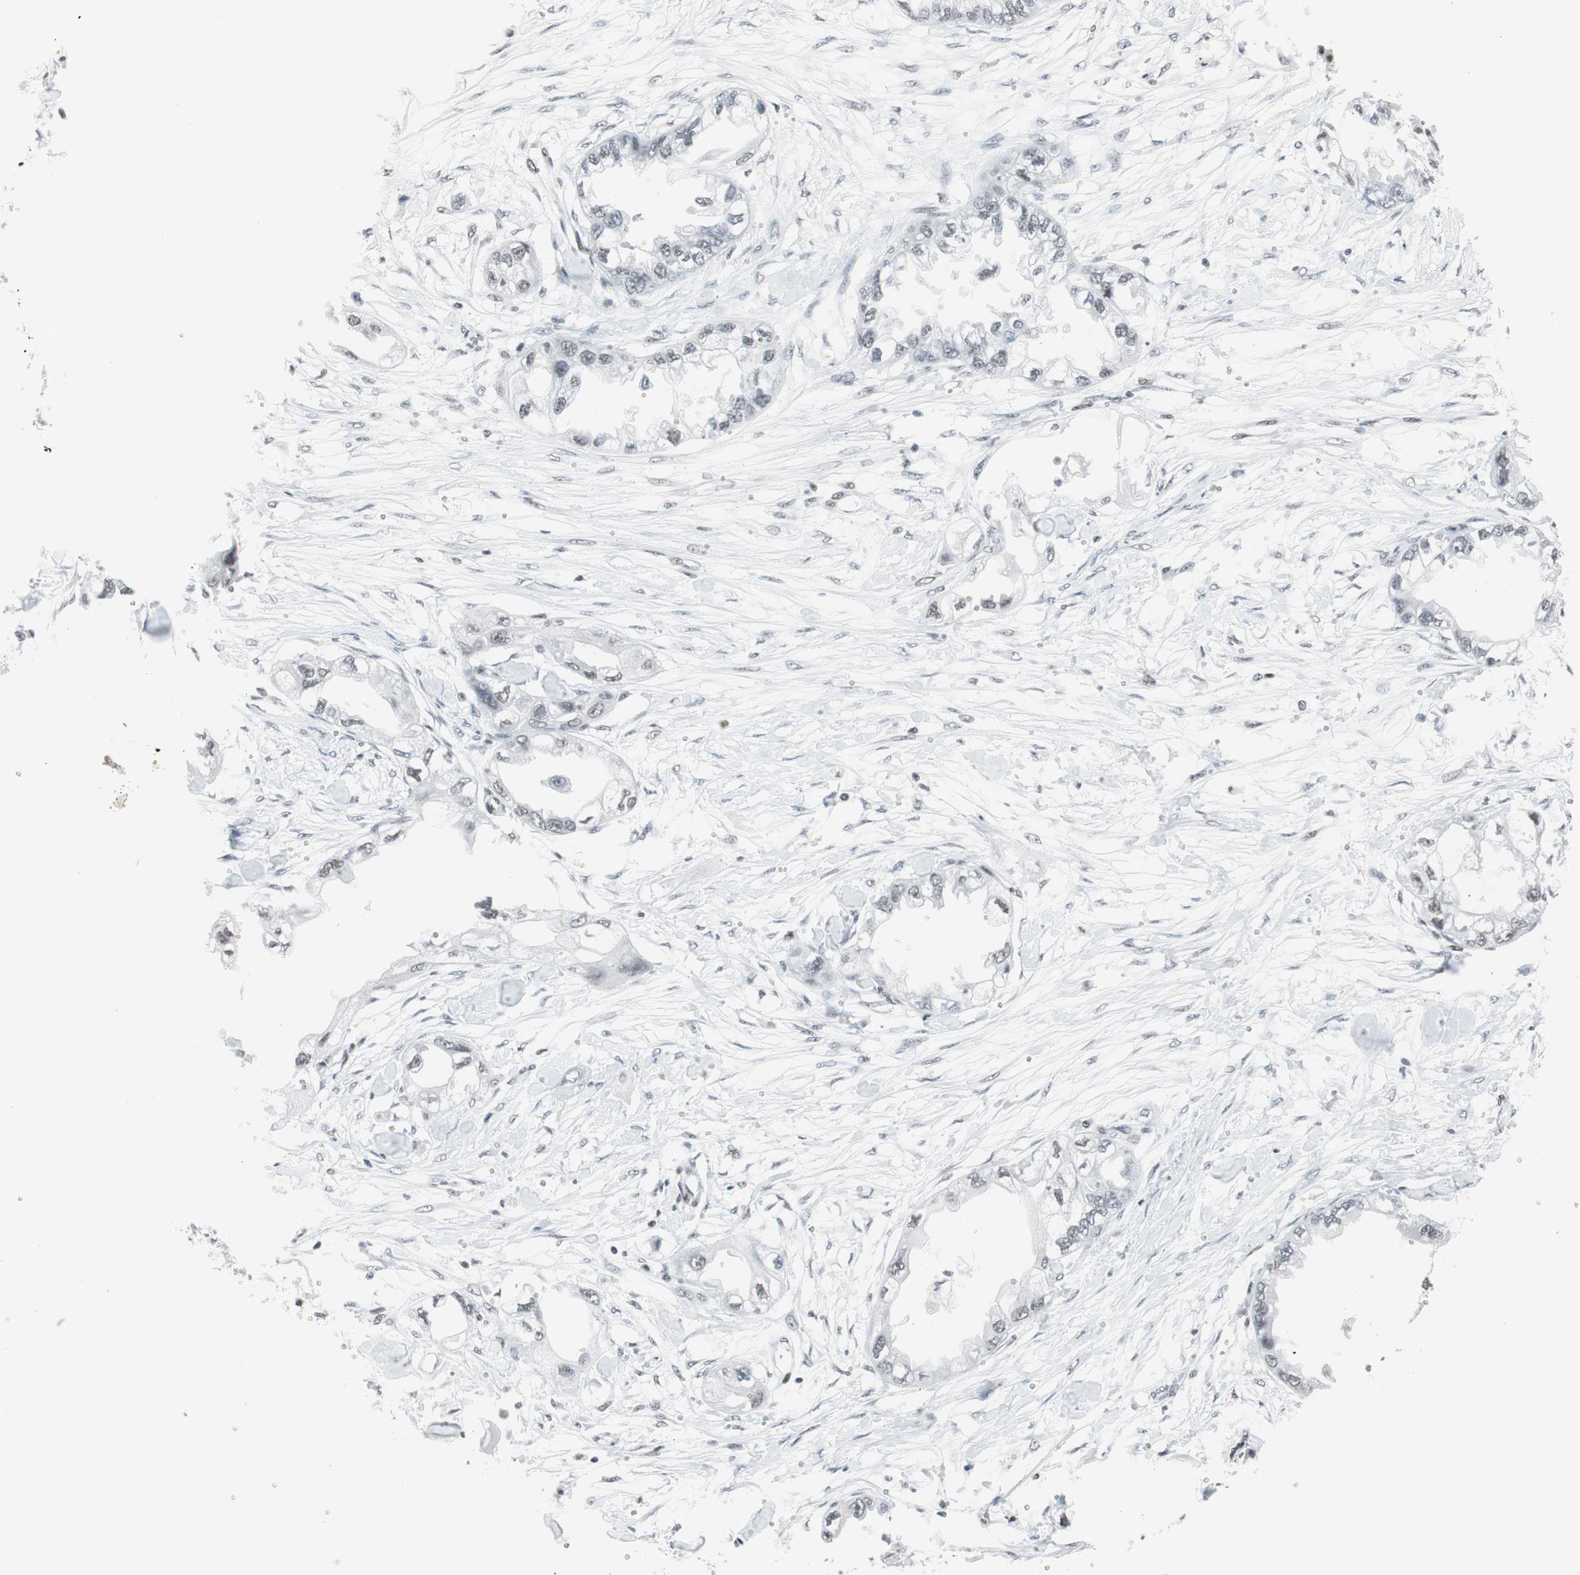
{"staining": {"intensity": "weak", "quantity": "<25%", "location": "nuclear"}, "tissue": "endometrial cancer", "cell_type": "Tumor cells", "image_type": "cancer", "snomed": [{"axis": "morphology", "description": "Adenocarcinoma, NOS"}, {"axis": "topography", "description": "Endometrium"}], "caption": "A high-resolution micrograph shows immunohistochemistry (IHC) staining of endometrial cancer, which demonstrates no significant positivity in tumor cells.", "gene": "ARID1A", "patient": {"sex": "female", "age": 67}}